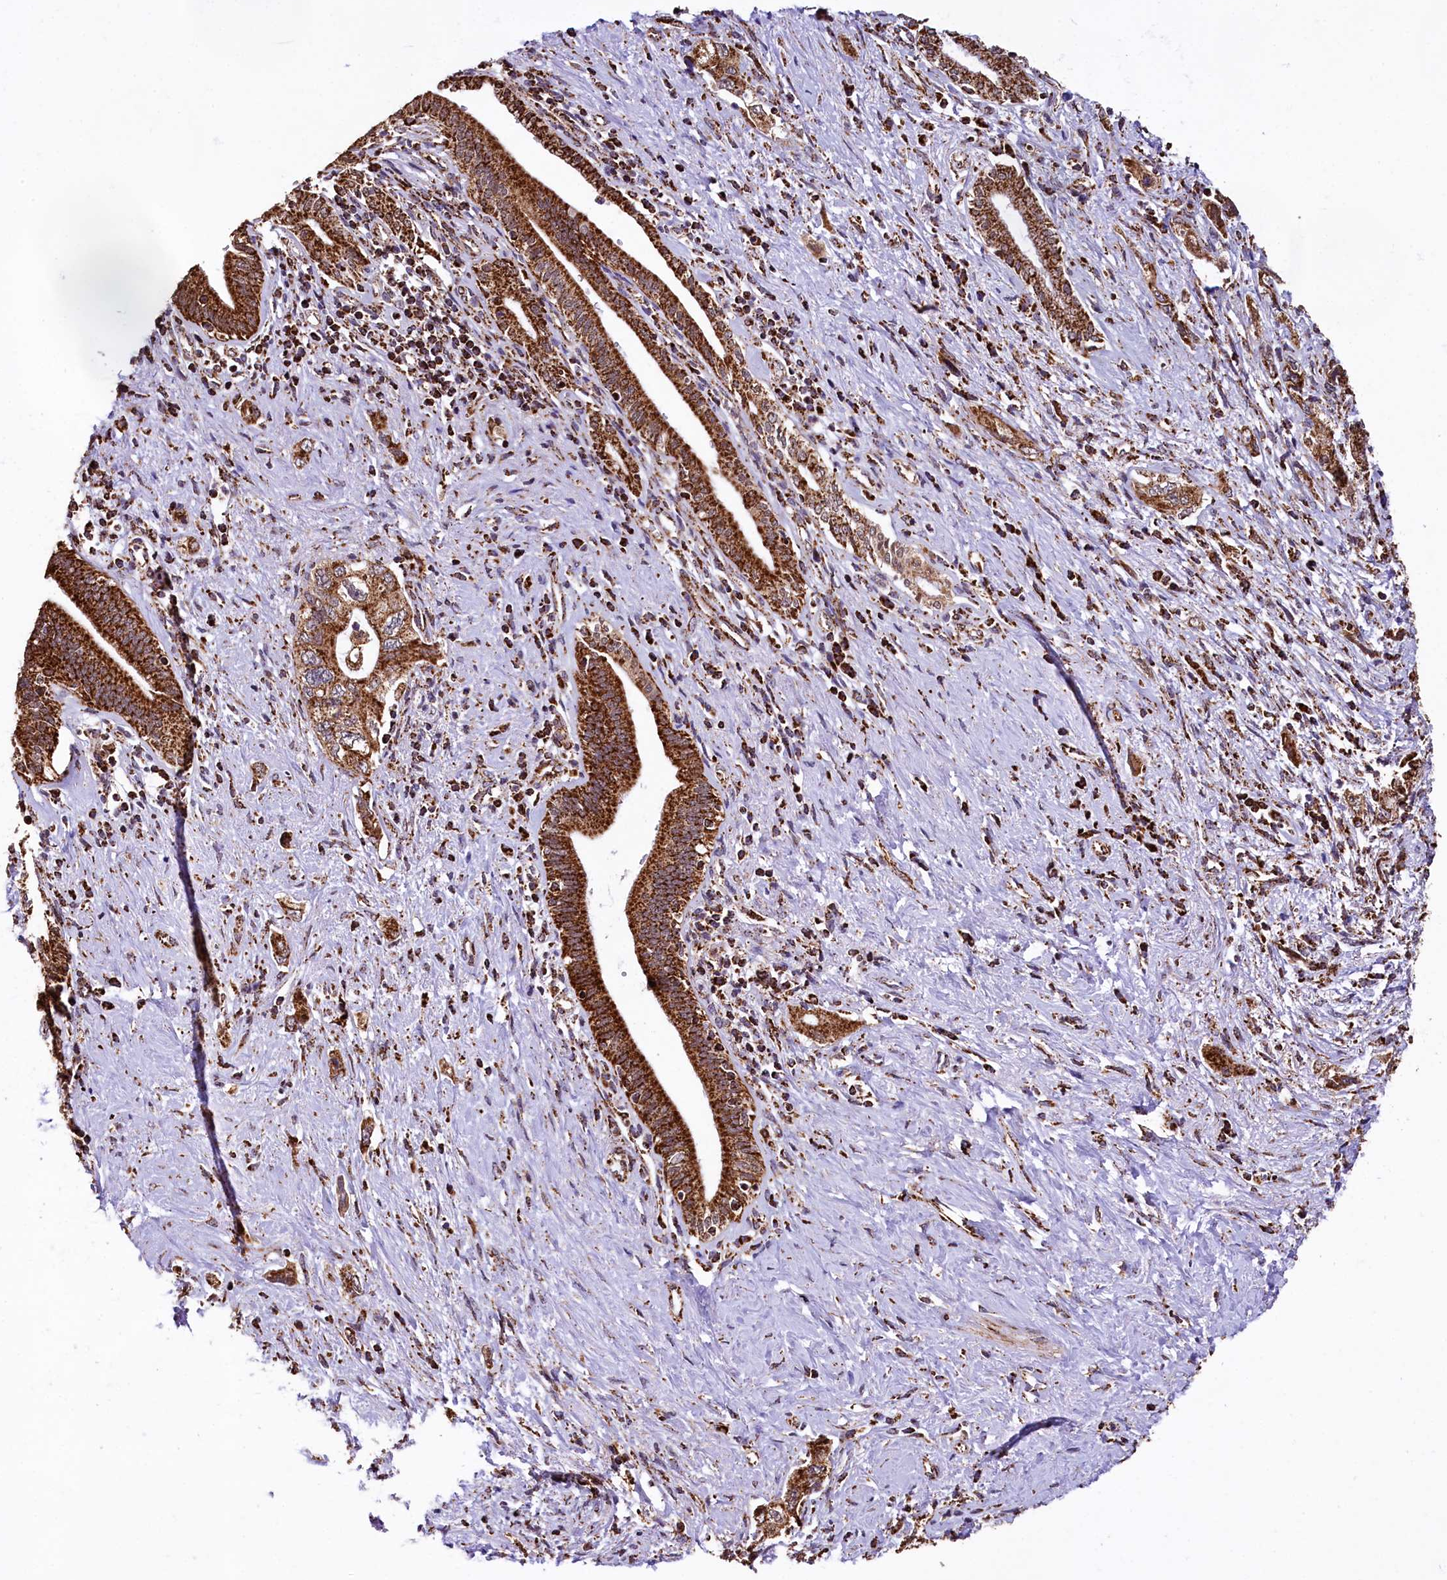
{"staining": {"intensity": "strong", "quantity": ">75%", "location": "cytoplasmic/membranous"}, "tissue": "pancreatic cancer", "cell_type": "Tumor cells", "image_type": "cancer", "snomed": [{"axis": "morphology", "description": "Adenocarcinoma, NOS"}, {"axis": "topography", "description": "Pancreas"}], "caption": "Tumor cells show strong cytoplasmic/membranous expression in about >75% of cells in pancreatic cancer.", "gene": "KLC2", "patient": {"sex": "female", "age": 73}}